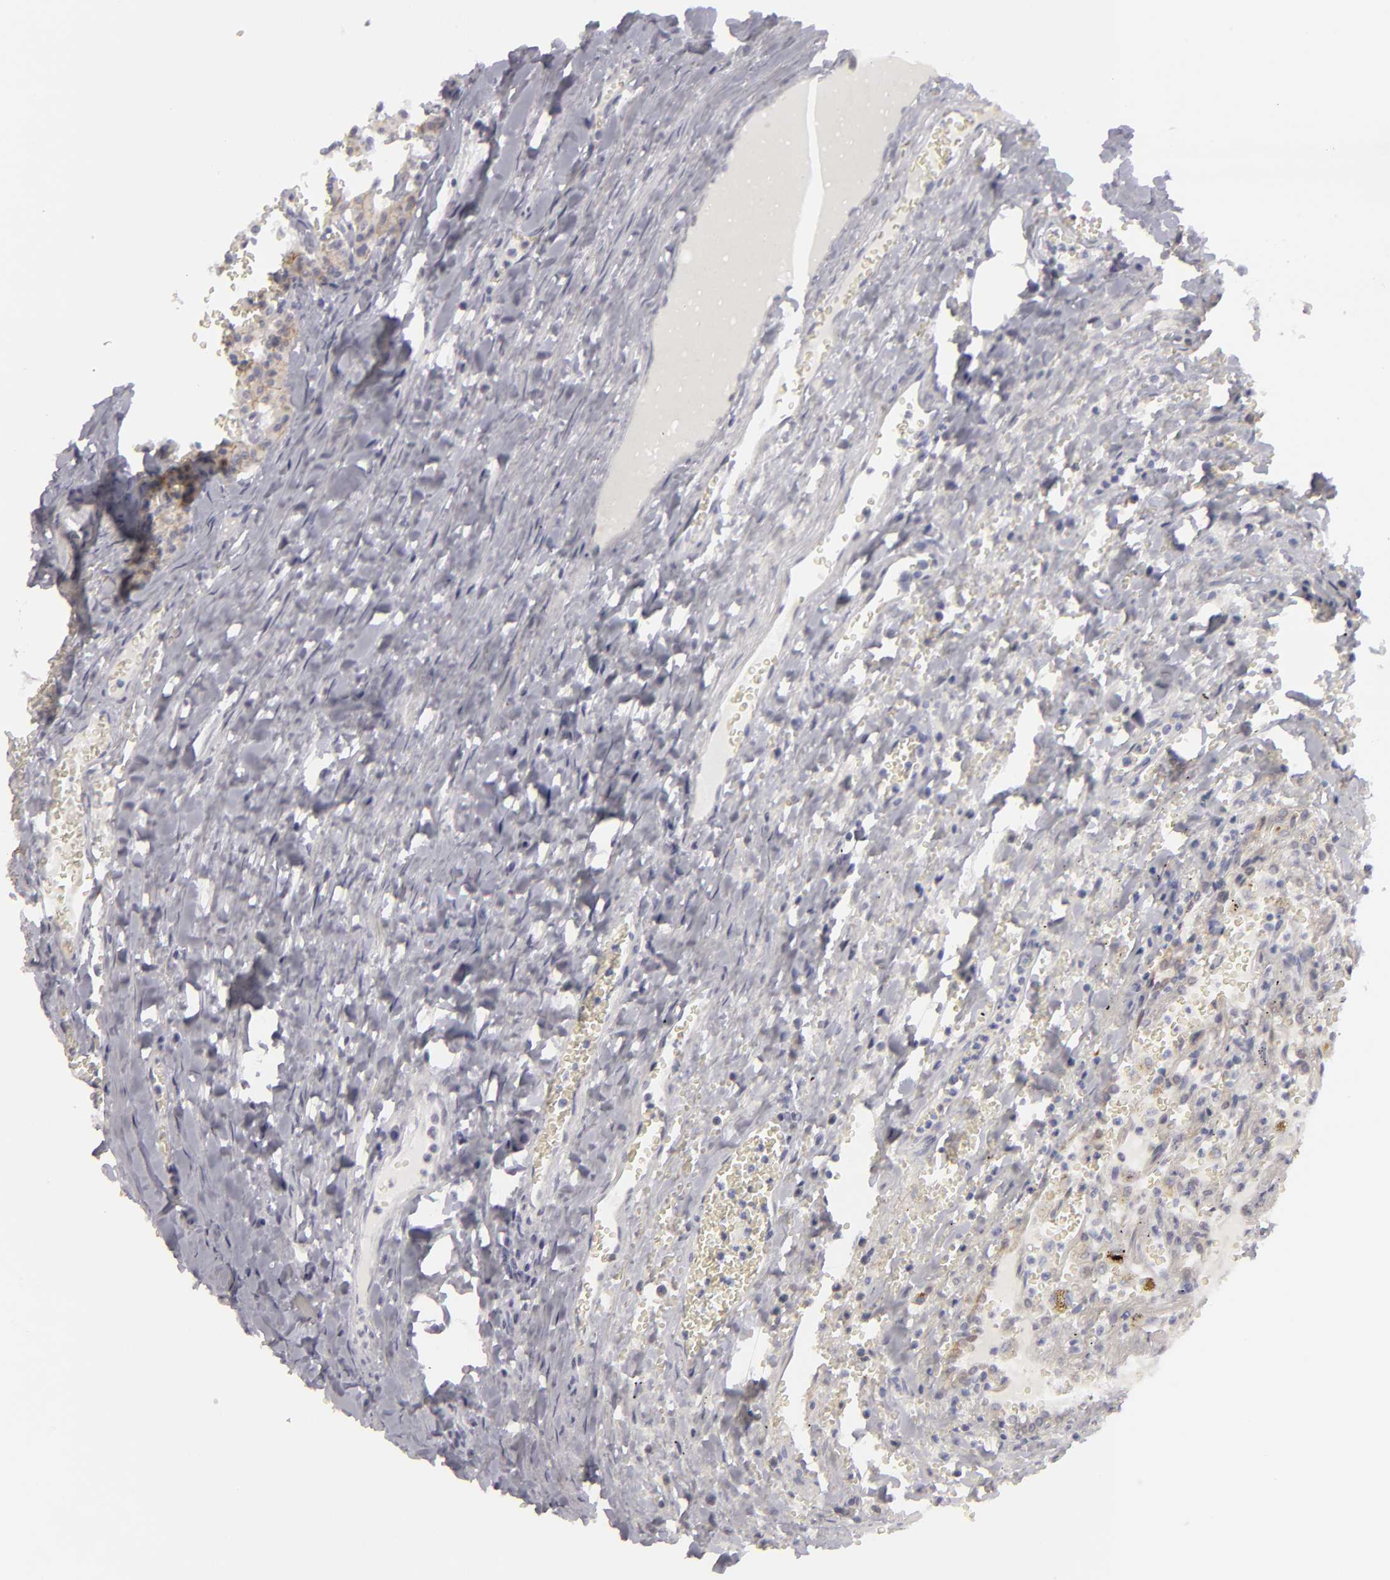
{"staining": {"intensity": "weak", "quantity": "25%-75%", "location": "cytoplasmic/membranous"}, "tissue": "carcinoid", "cell_type": "Tumor cells", "image_type": "cancer", "snomed": [{"axis": "morphology", "description": "Carcinoid, malignant, NOS"}, {"axis": "topography", "description": "Bronchus"}], "caption": "Malignant carcinoid tissue exhibits weak cytoplasmic/membranous staining in approximately 25%-75% of tumor cells, visualized by immunohistochemistry.", "gene": "JUP", "patient": {"sex": "male", "age": 55}}